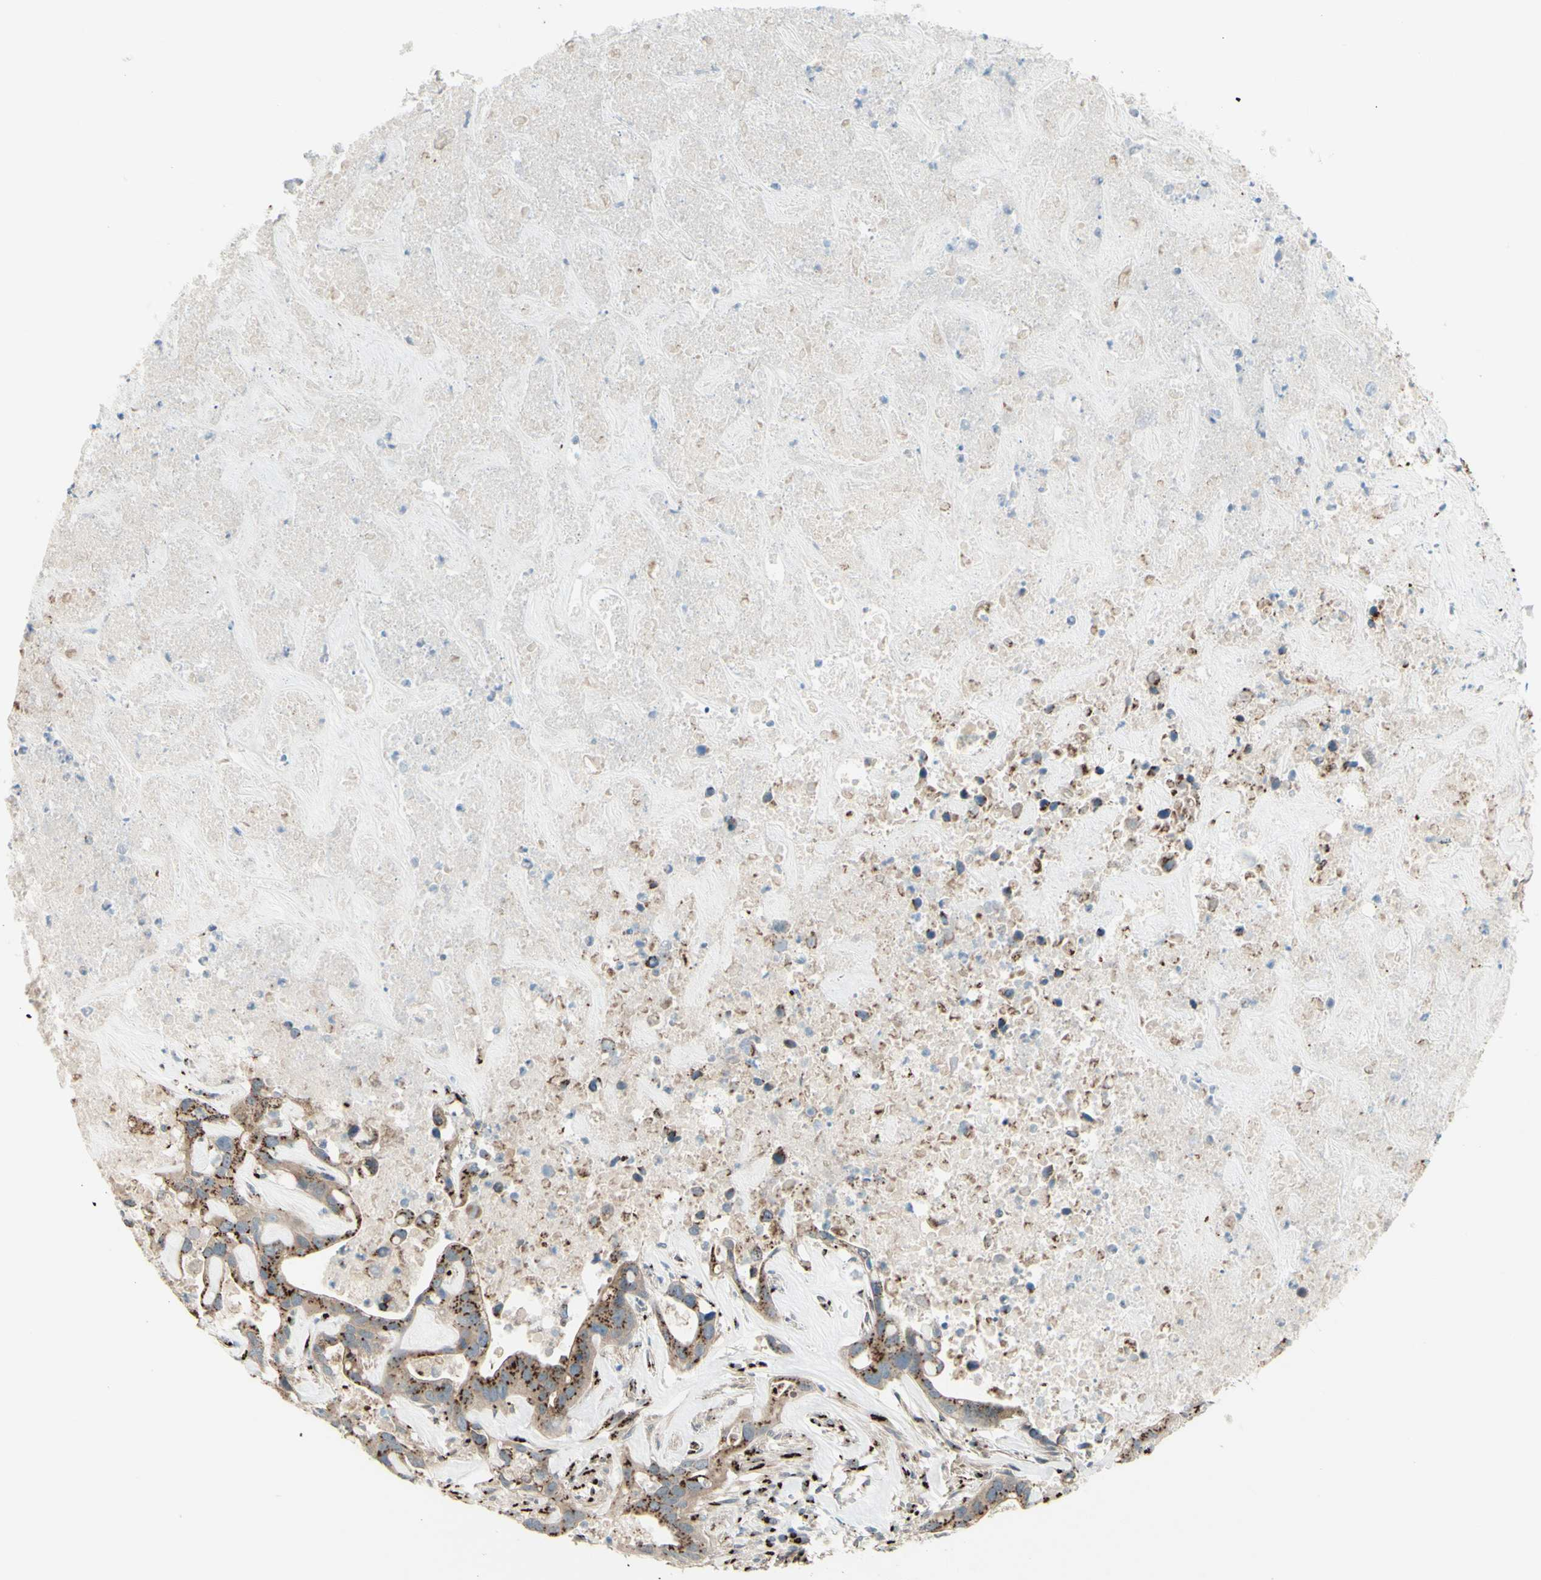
{"staining": {"intensity": "moderate", "quantity": ">75%", "location": "cytoplasmic/membranous"}, "tissue": "liver cancer", "cell_type": "Tumor cells", "image_type": "cancer", "snomed": [{"axis": "morphology", "description": "Cholangiocarcinoma"}, {"axis": "topography", "description": "Liver"}], "caption": "This histopathology image demonstrates liver cancer stained with immunohistochemistry (IHC) to label a protein in brown. The cytoplasmic/membranous of tumor cells show moderate positivity for the protein. Nuclei are counter-stained blue.", "gene": "BPNT2", "patient": {"sex": "female", "age": 65}}